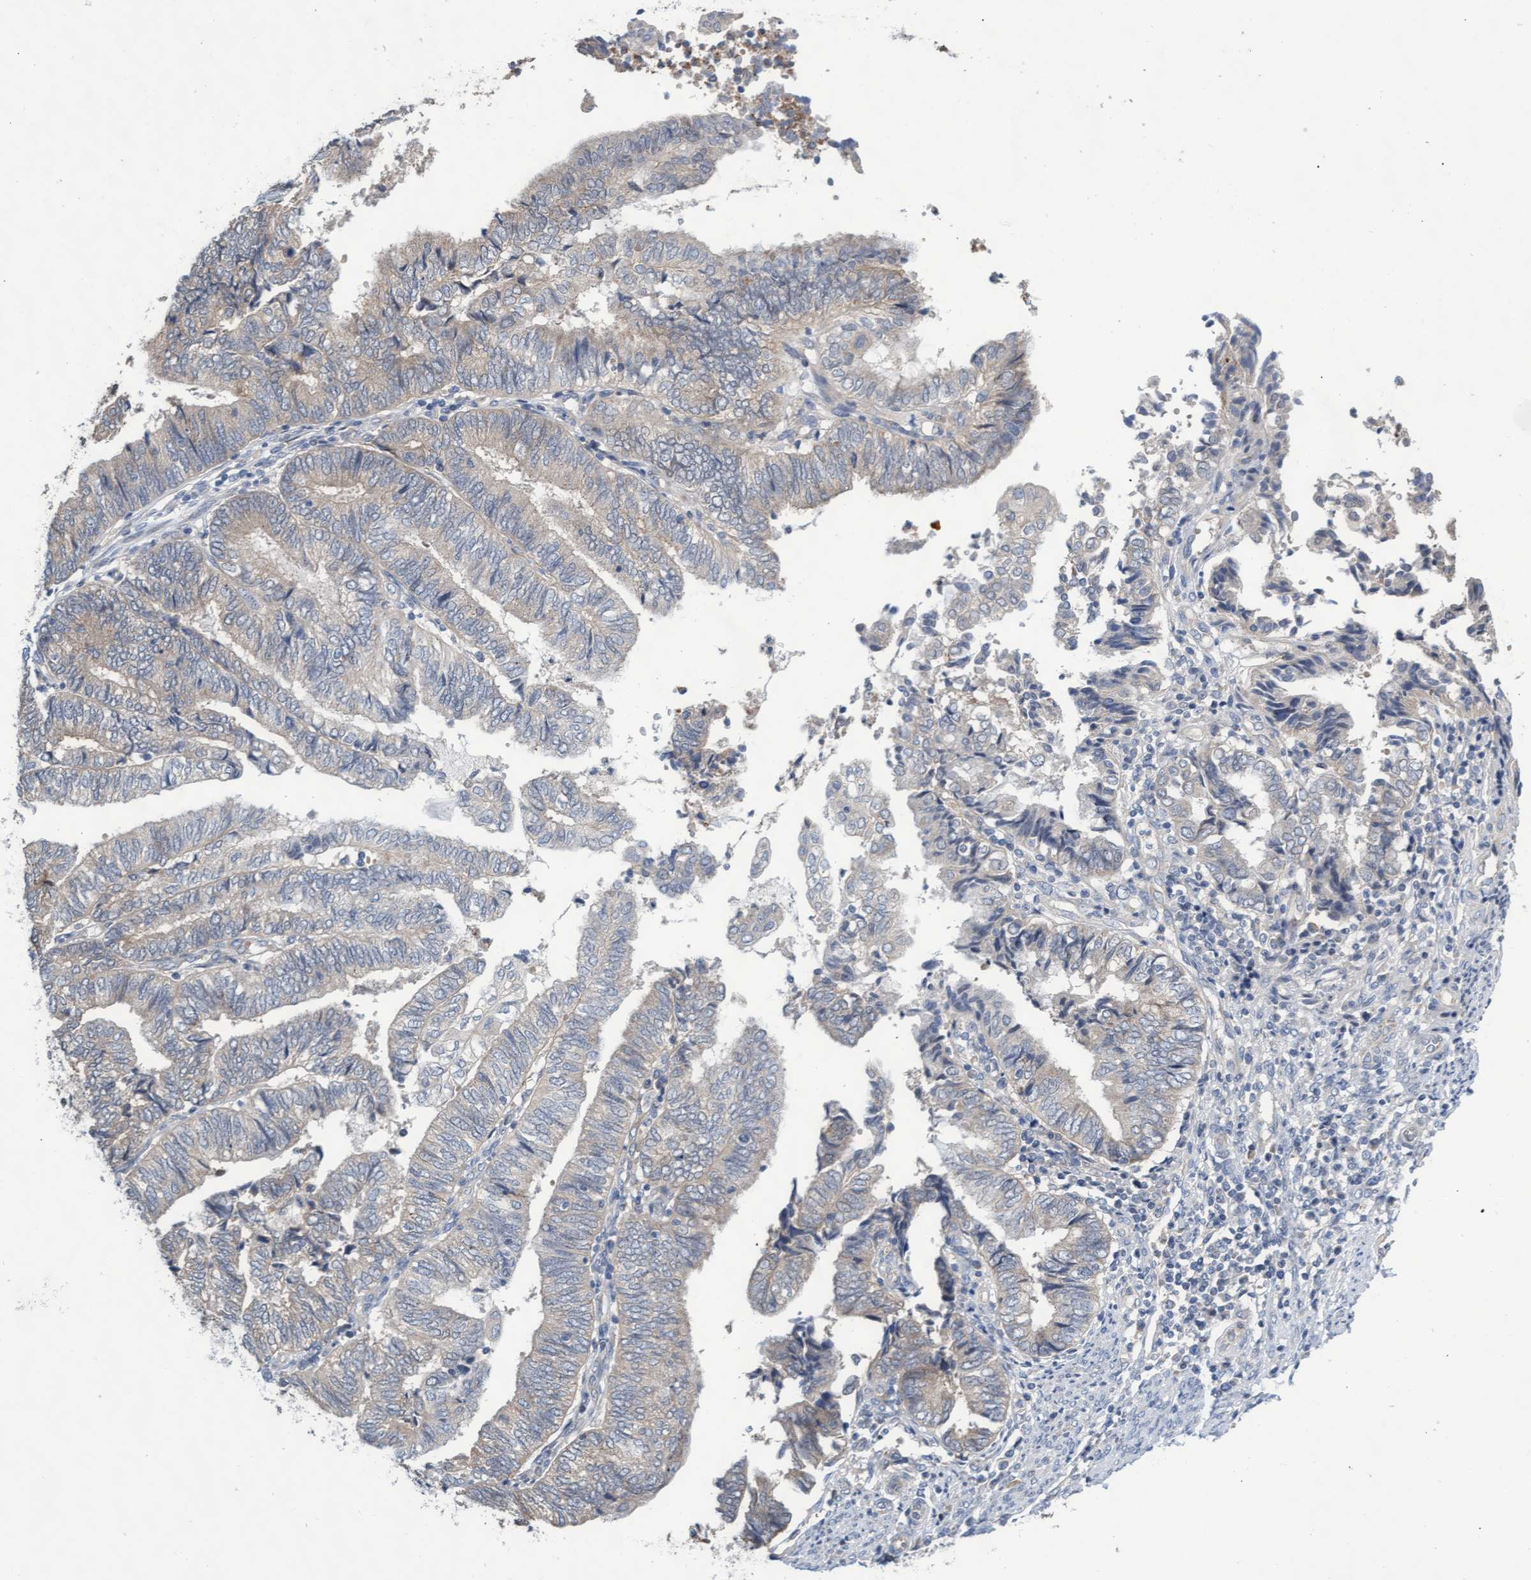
{"staining": {"intensity": "negative", "quantity": "none", "location": "none"}, "tissue": "endometrial cancer", "cell_type": "Tumor cells", "image_type": "cancer", "snomed": [{"axis": "morphology", "description": "Adenocarcinoma, NOS"}, {"axis": "topography", "description": "Uterus"}, {"axis": "topography", "description": "Endometrium"}], "caption": "Tumor cells are negative for protein expression in human endometrial cancer. (DAB immunohistochemistry (IHC) with hematoxylin counter stain).", "gene": "ABCF2", "patient": {"sex": "female", "age": 70}}